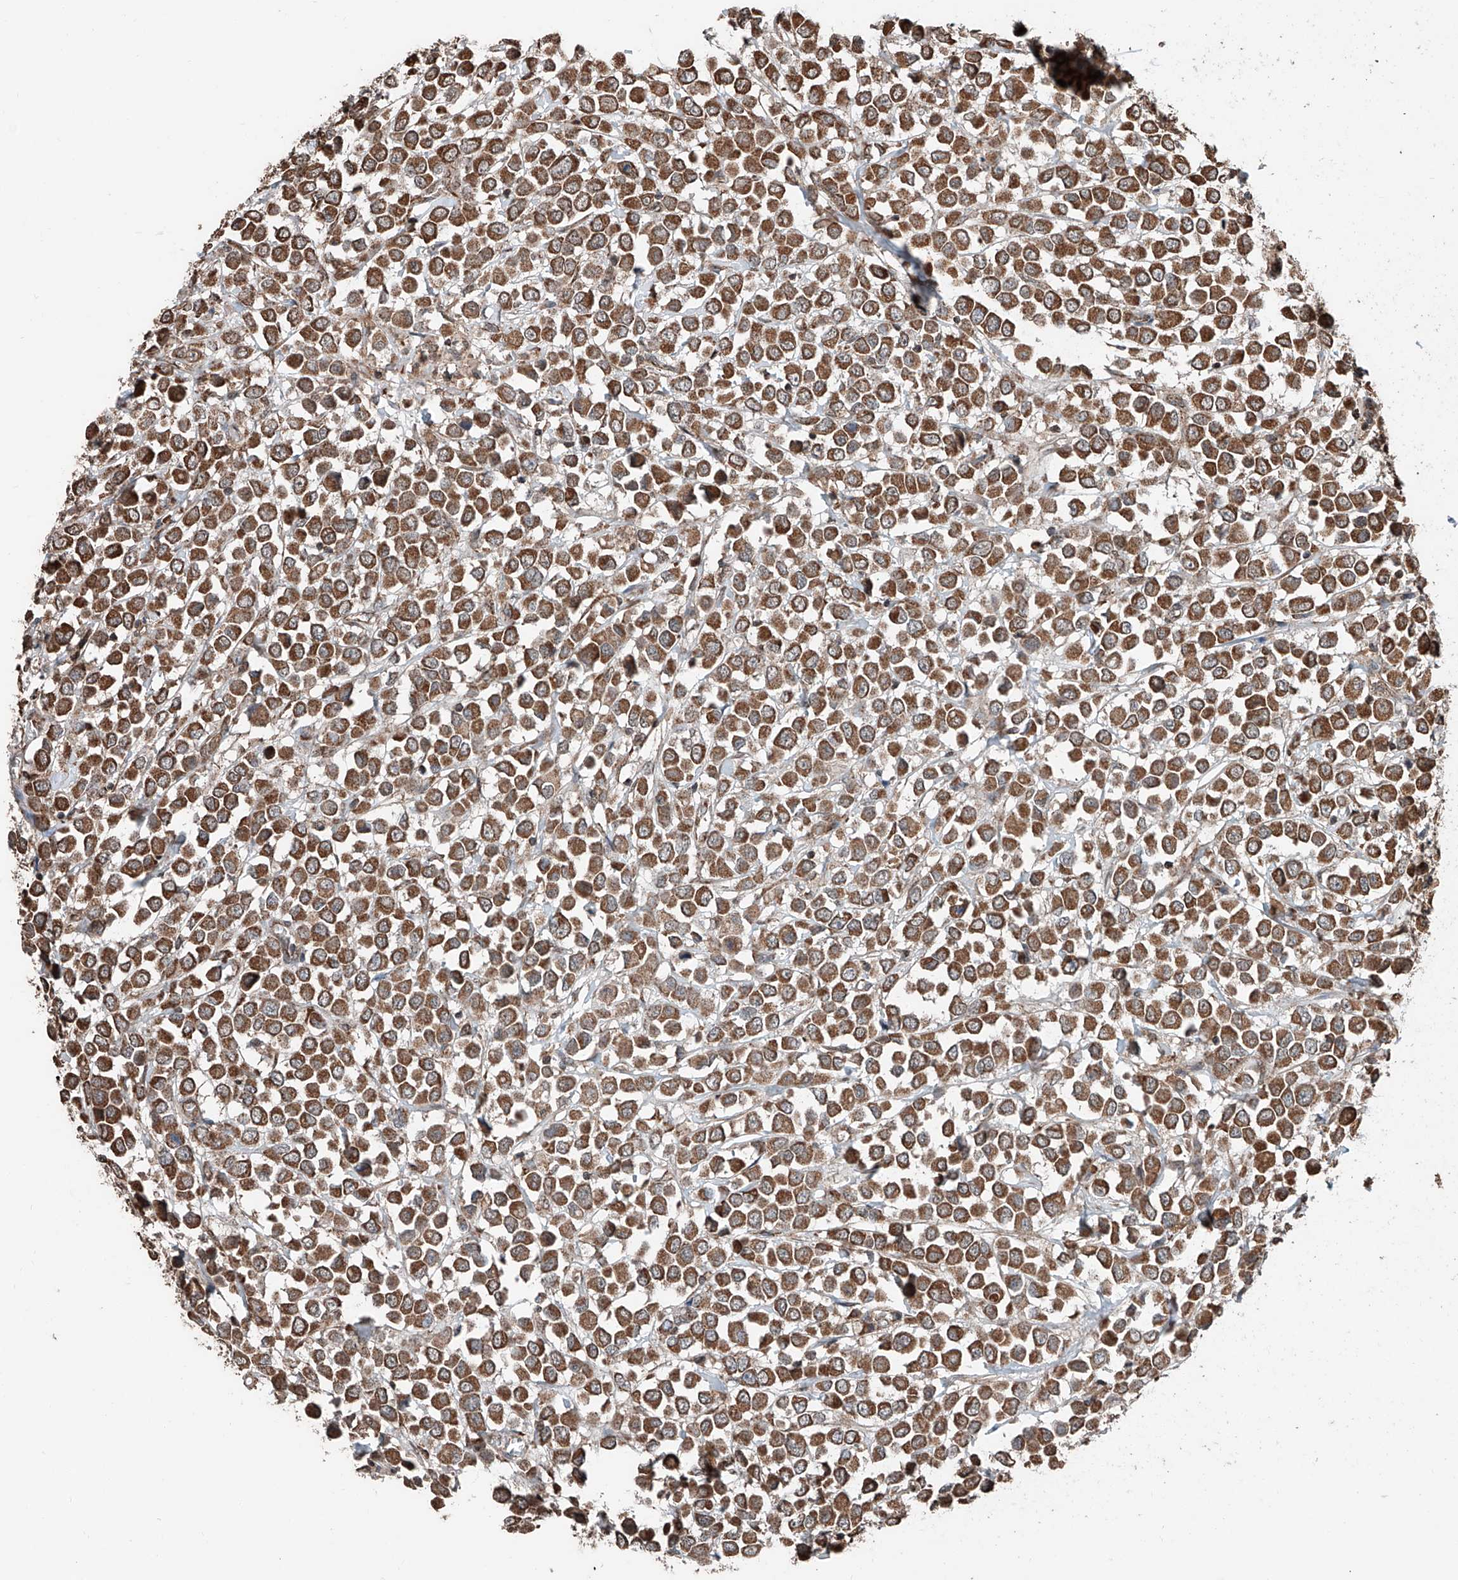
{"staining": {"intensity": "strong", "quantity": ">75%", "location": "cytoplasmic/membranous"}, "tissue": "breast cancer", "cell_type": "Tumor cells", "image_type": "cancer", "snomed": [{"axis": "morphology", "description": "Duct carcinoma"}, {"axis": "topography", "description": "Breast"}], "caption": "An immunohistochemistry (IHC) histopathology image of neoplastic tissue is shown. Protein staining in brown highlights strong cytoplasmic/membranous positivity in breast invasive ductal carcinoma within tumor cells.", "gene": "ZNF445", "patient": {"sex": "female", "age": 61}}